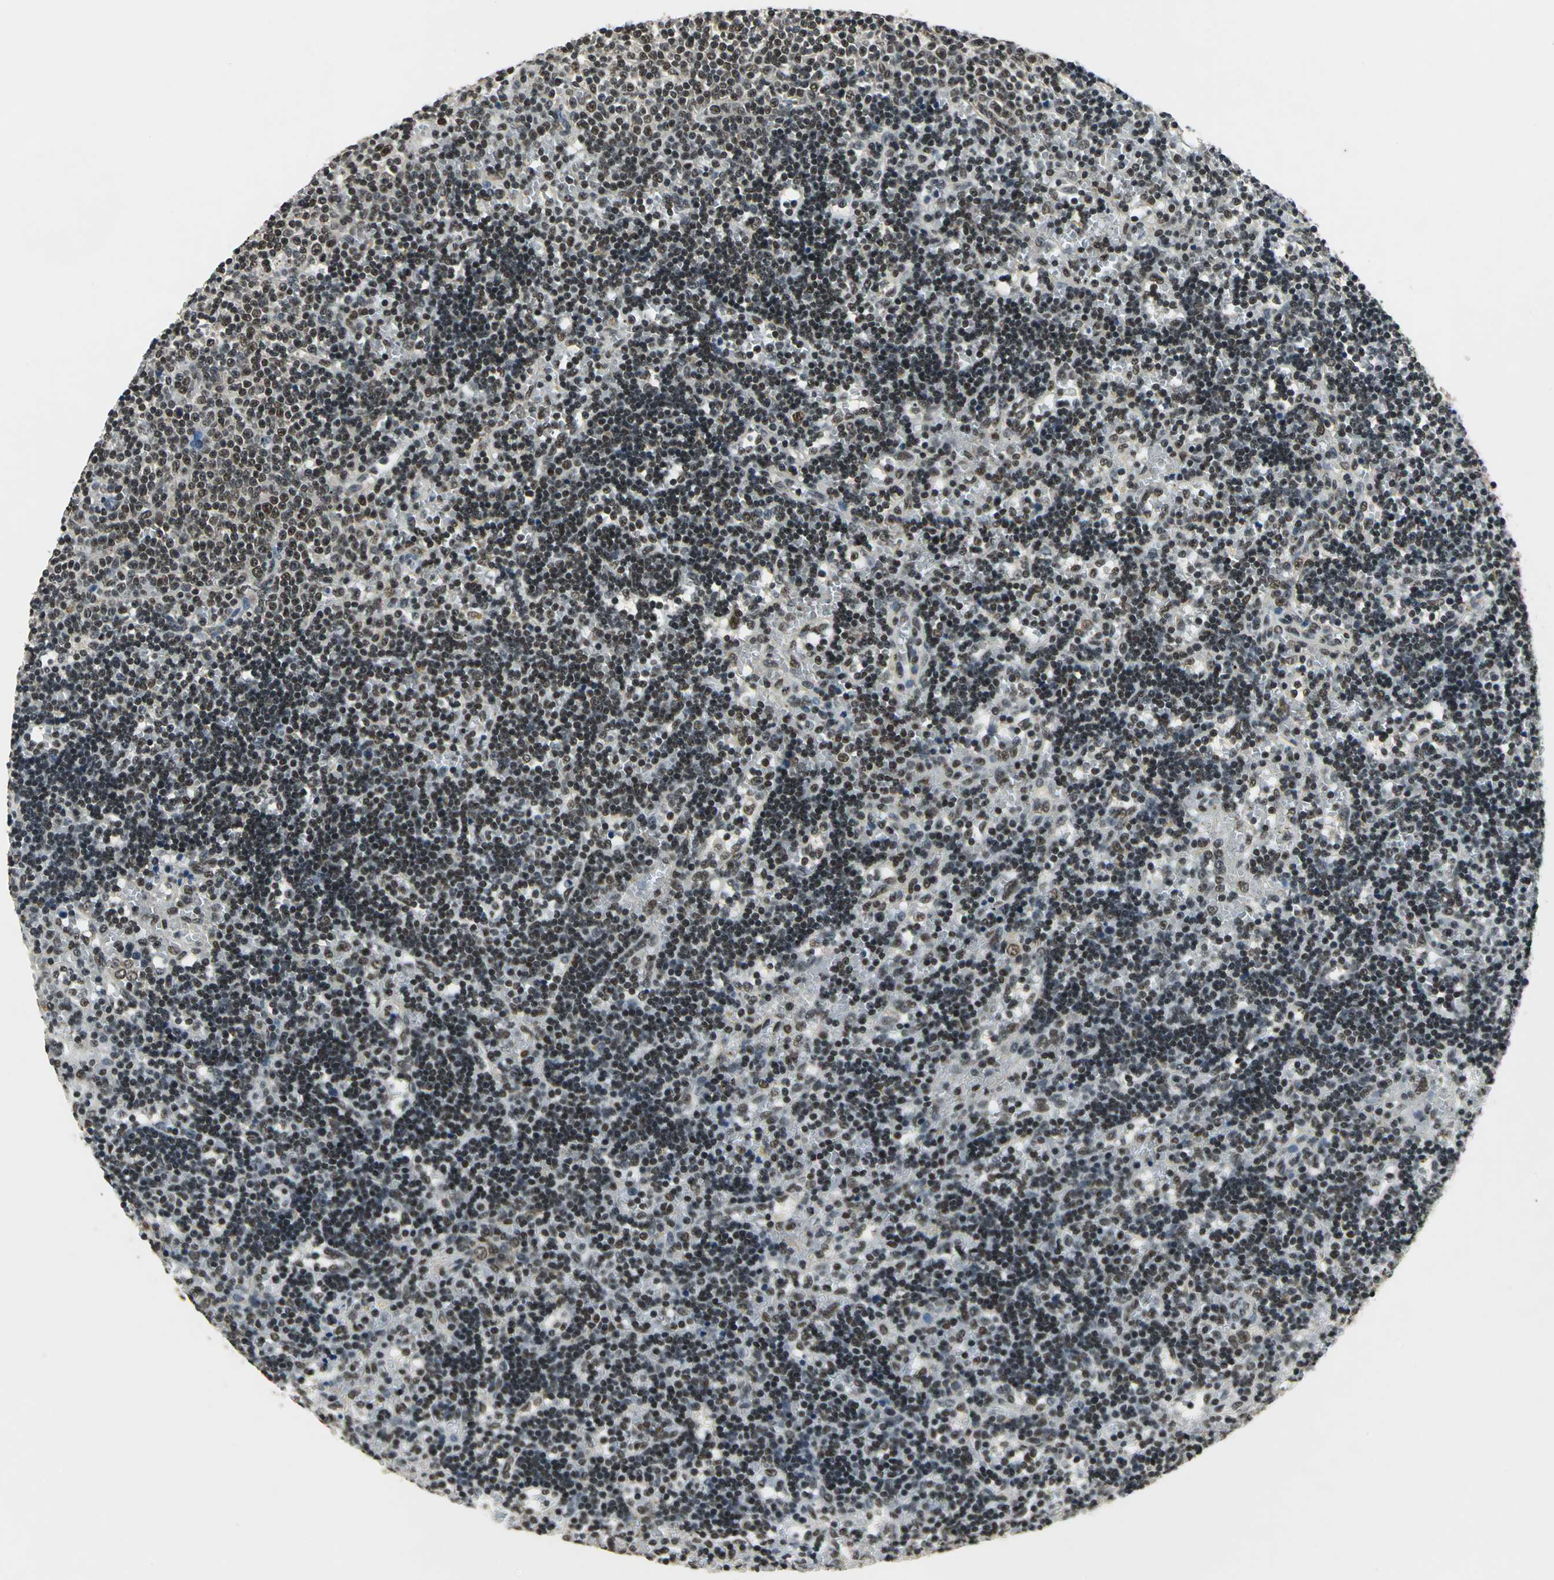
{"staining": {"intensity": "strong", "quantity": ">75%", "location": "nuclear"}, "tissue": "lymphoma", "cell_type": "Tumor cells", "image_type": "cancer", "snomed": [{"axis": "morphology", "description": "Malignant lymphoma, non-Hodgkin's type, Low grade"}, {"axis": "topography", "description": "Spleen"}], "caption": "Strong nuclear expression is appreciated in about >75% of tumor cells in lymphoma.", "gene": "RBM14", "patient": {"sex": "male", "age": 60}}